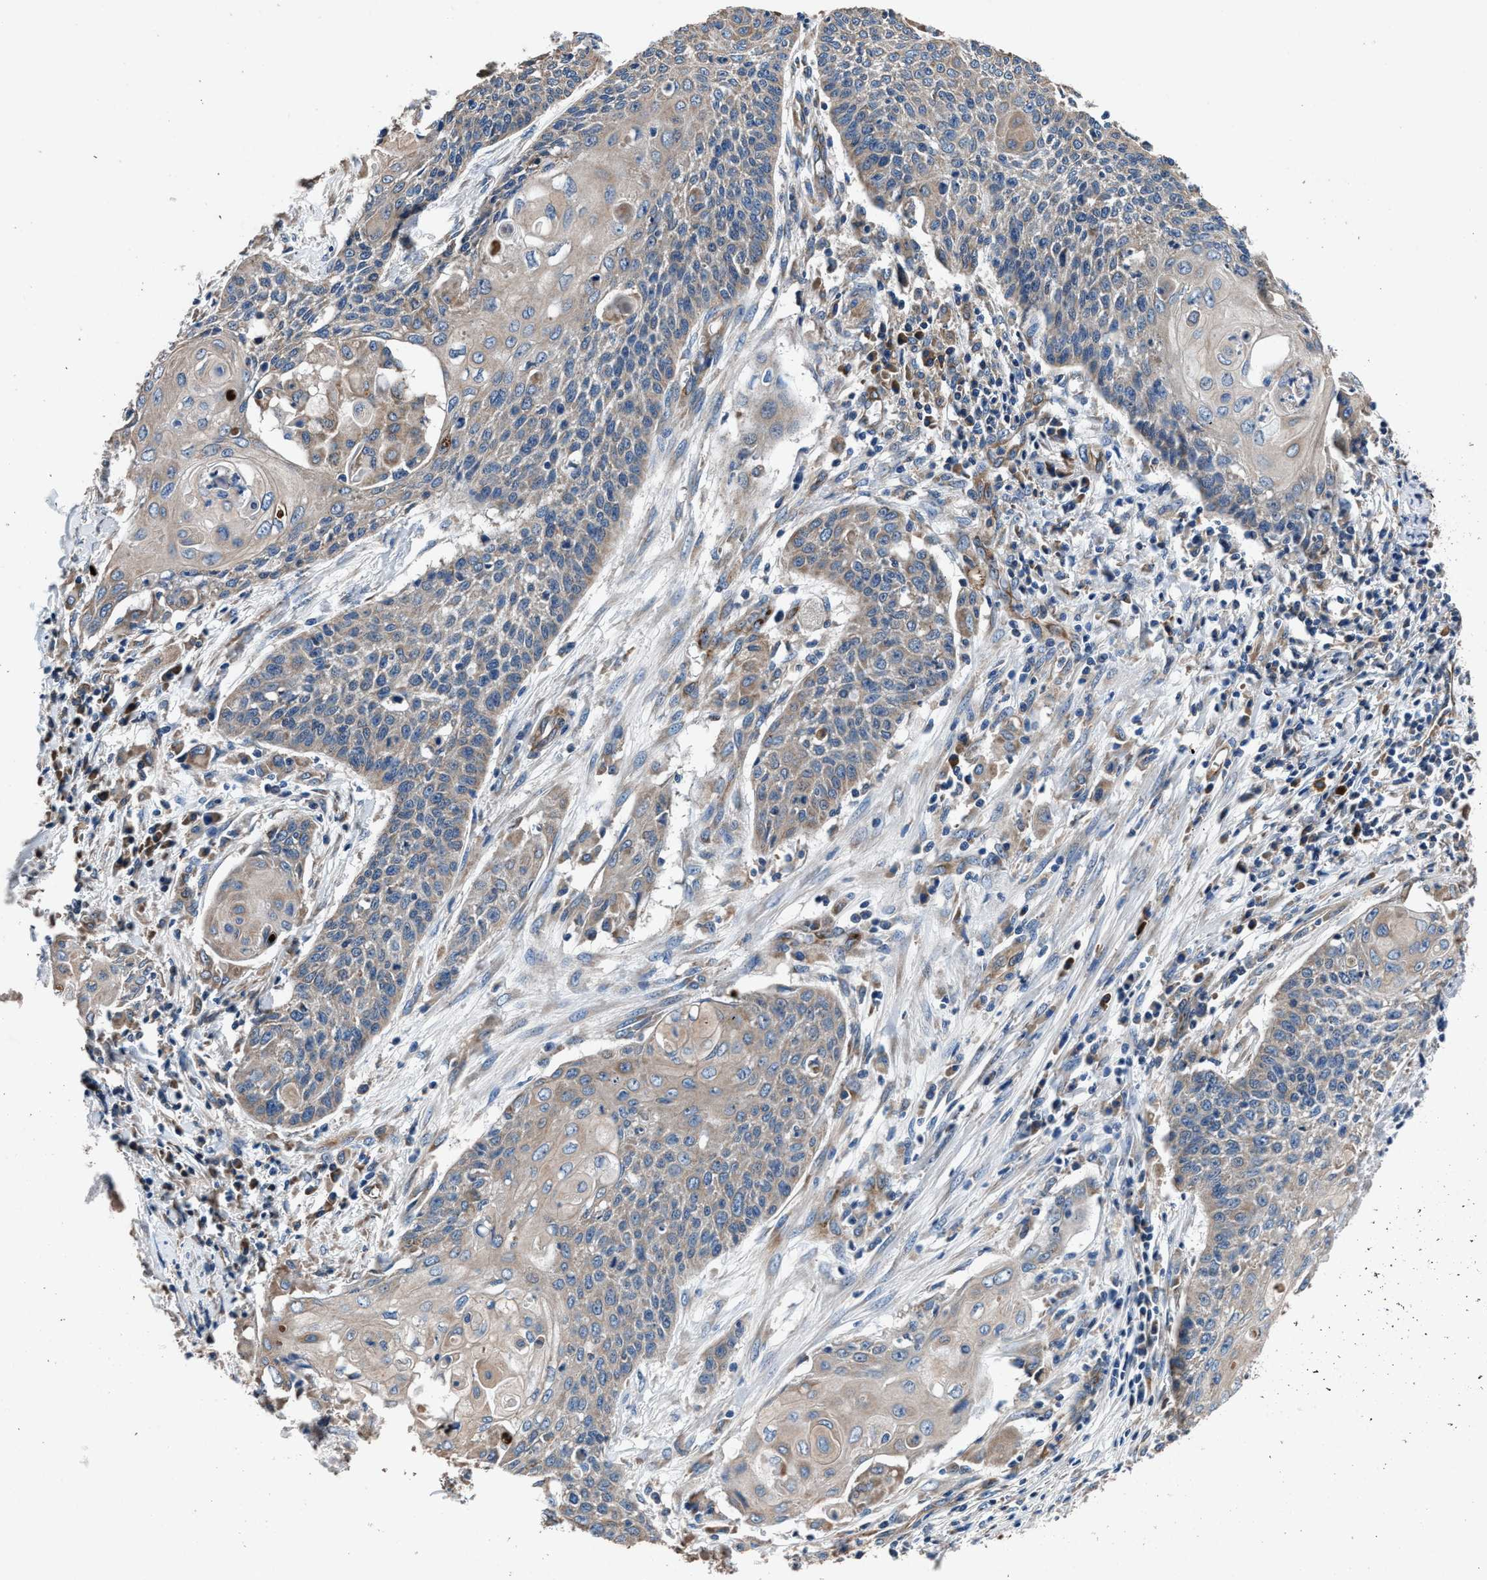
{"staining": {"intensity": "weak", "quantity": ">75%", "location": "cytoplasmic/membranous"}, "tissue": "cervical cancer", "cell_type": "Tumor cells", "image_type": "cancer", "snomed": [{"axis": "morphology", "description": "Squamous cell carcinoma, NOS"}, {"axis": "topography", "description": "Cervix"}], "caption": "Immunohistochemistry of cervical cancer (squamous cell carcinoma) reveals low levels of weak cytoplasmic/membranous positivity in approximately >75% of tumor cells. (IHC, brightfield microscopy, high magnification).", "gene": "DHRS7B", "patient": {"sex": "female", "age": 39}}